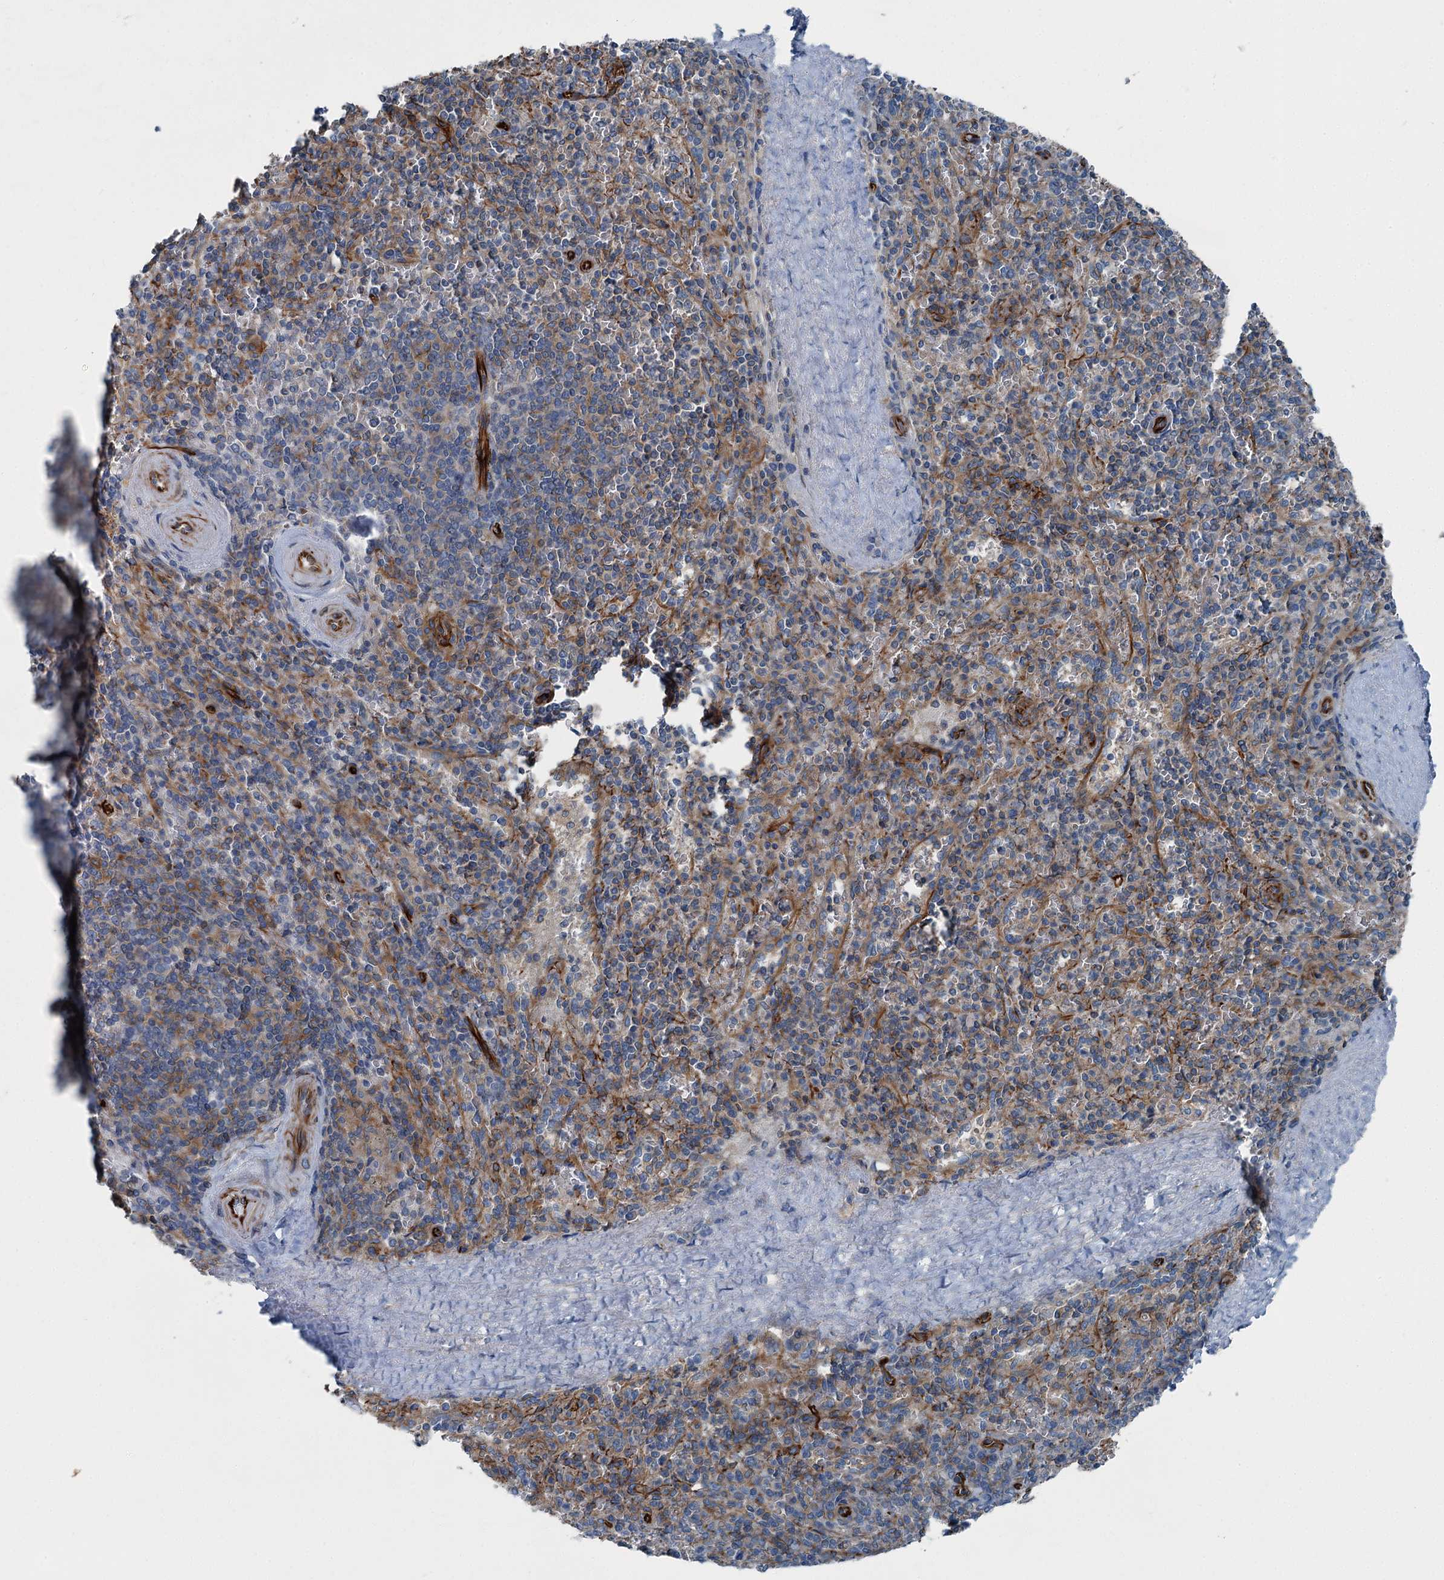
{"staining": {"intensity": "negative", "quantity": "none", "location": "none"}, "tissue": "spleen", "cell_type": "Cells in red pulp", "image_type": "normal", "snomed": [{"axis": "morphology", "description": "Normal tissue, NOS"}, {"axis": "topography", "description": "Spleen"}], "caption": "Protein analysis of unremarkable spleen shows no significant positivity in cells in red pulp. (Immunohistochemistry (ihc), brightfield microscopy, high magnification).", "gene": "AXL", "patient": {"sex": "male", "age": 82}}